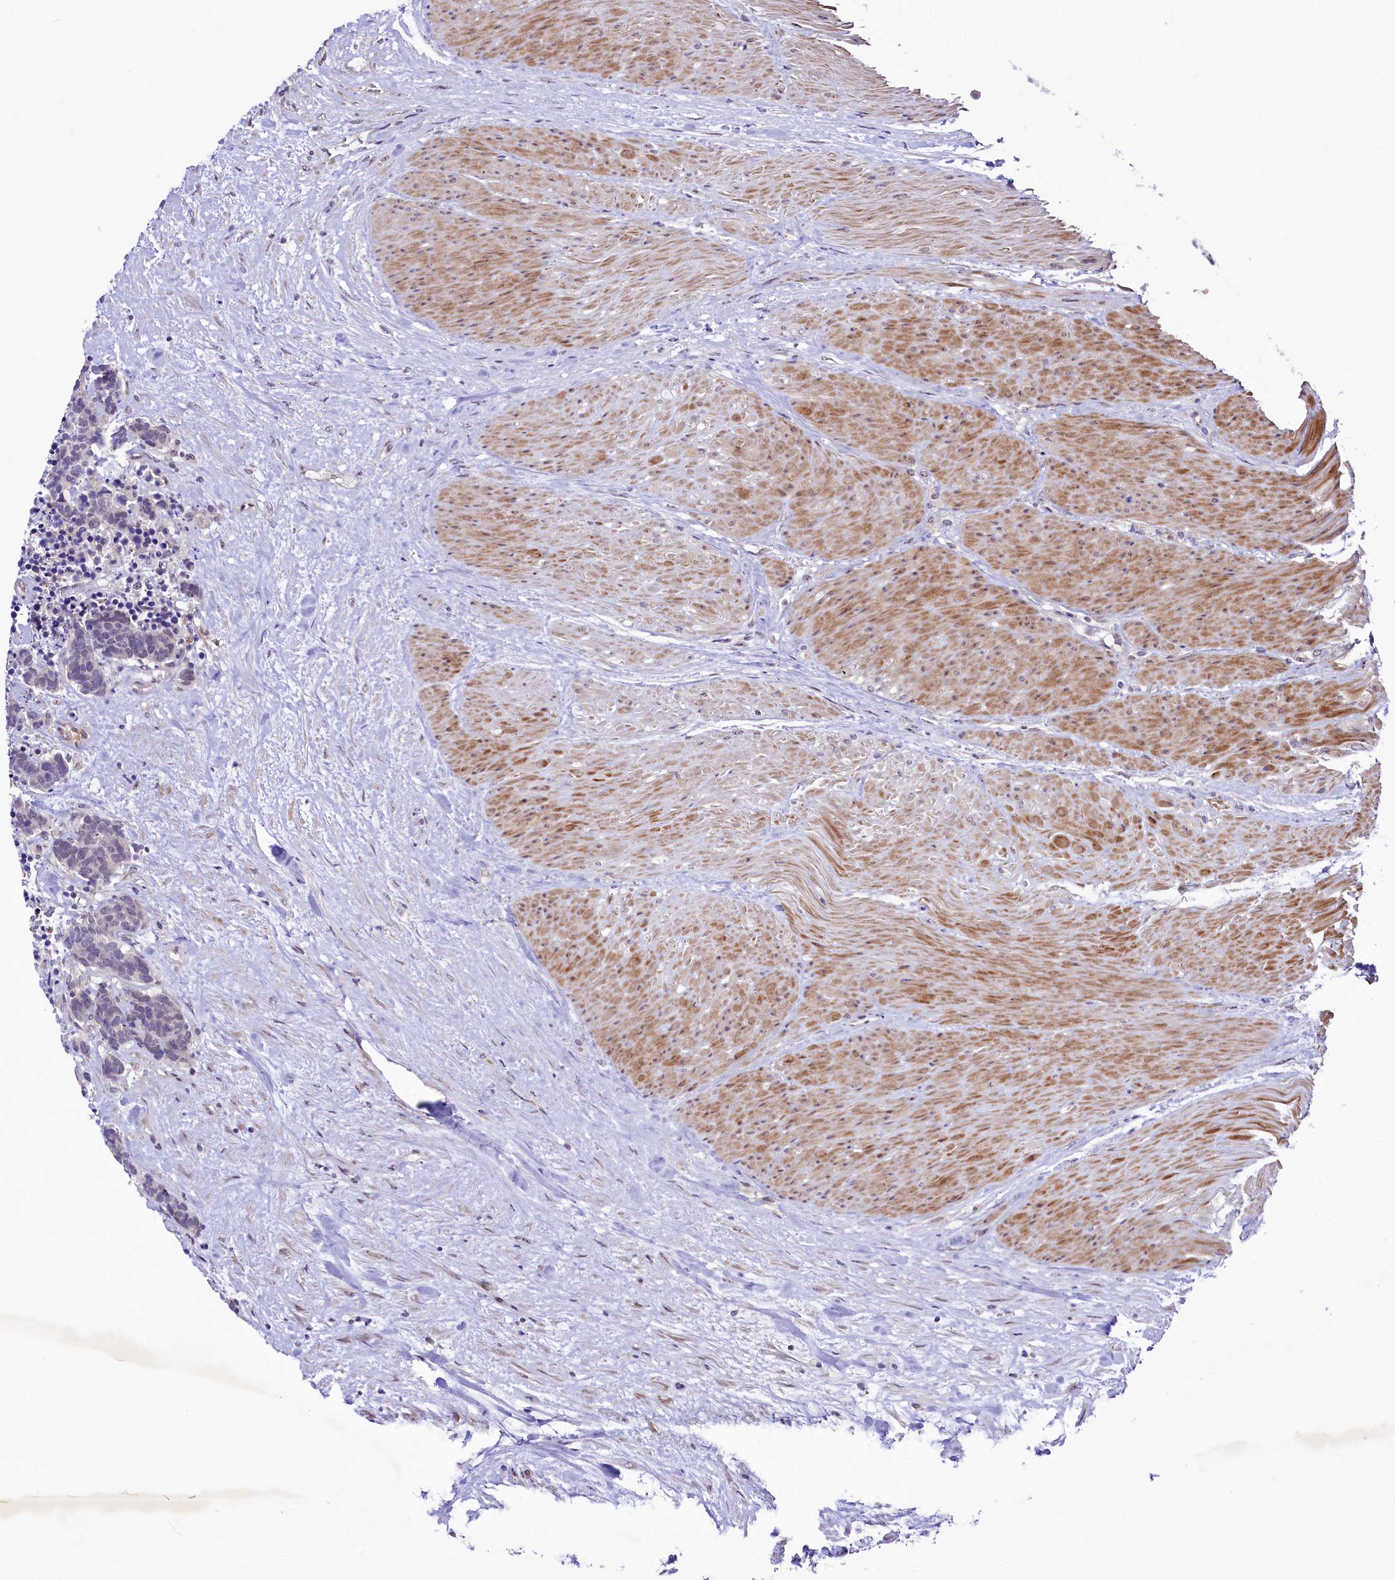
{"staining": {"intensity": "negative", "quantity": "none", "location": "none"}, "tissue": "carcinoid", "cell_type": "Tumor cells", "image_type": "cancer", "snomed": [{"axis": "morphology", "description": "Carcinoma, NOS"}, {"axis": "morphology", "description": "Carcinoid, malignant, NOS"}, {"axis": "topography", "description": "Urinary bladder"}], "caption": "Immunohistochemical staining of carcinoid (malignant) demonstrates no significant staining in tumor cells.", "gene": "LEUTX", "patient": {"sex": "male", "age": 57}}